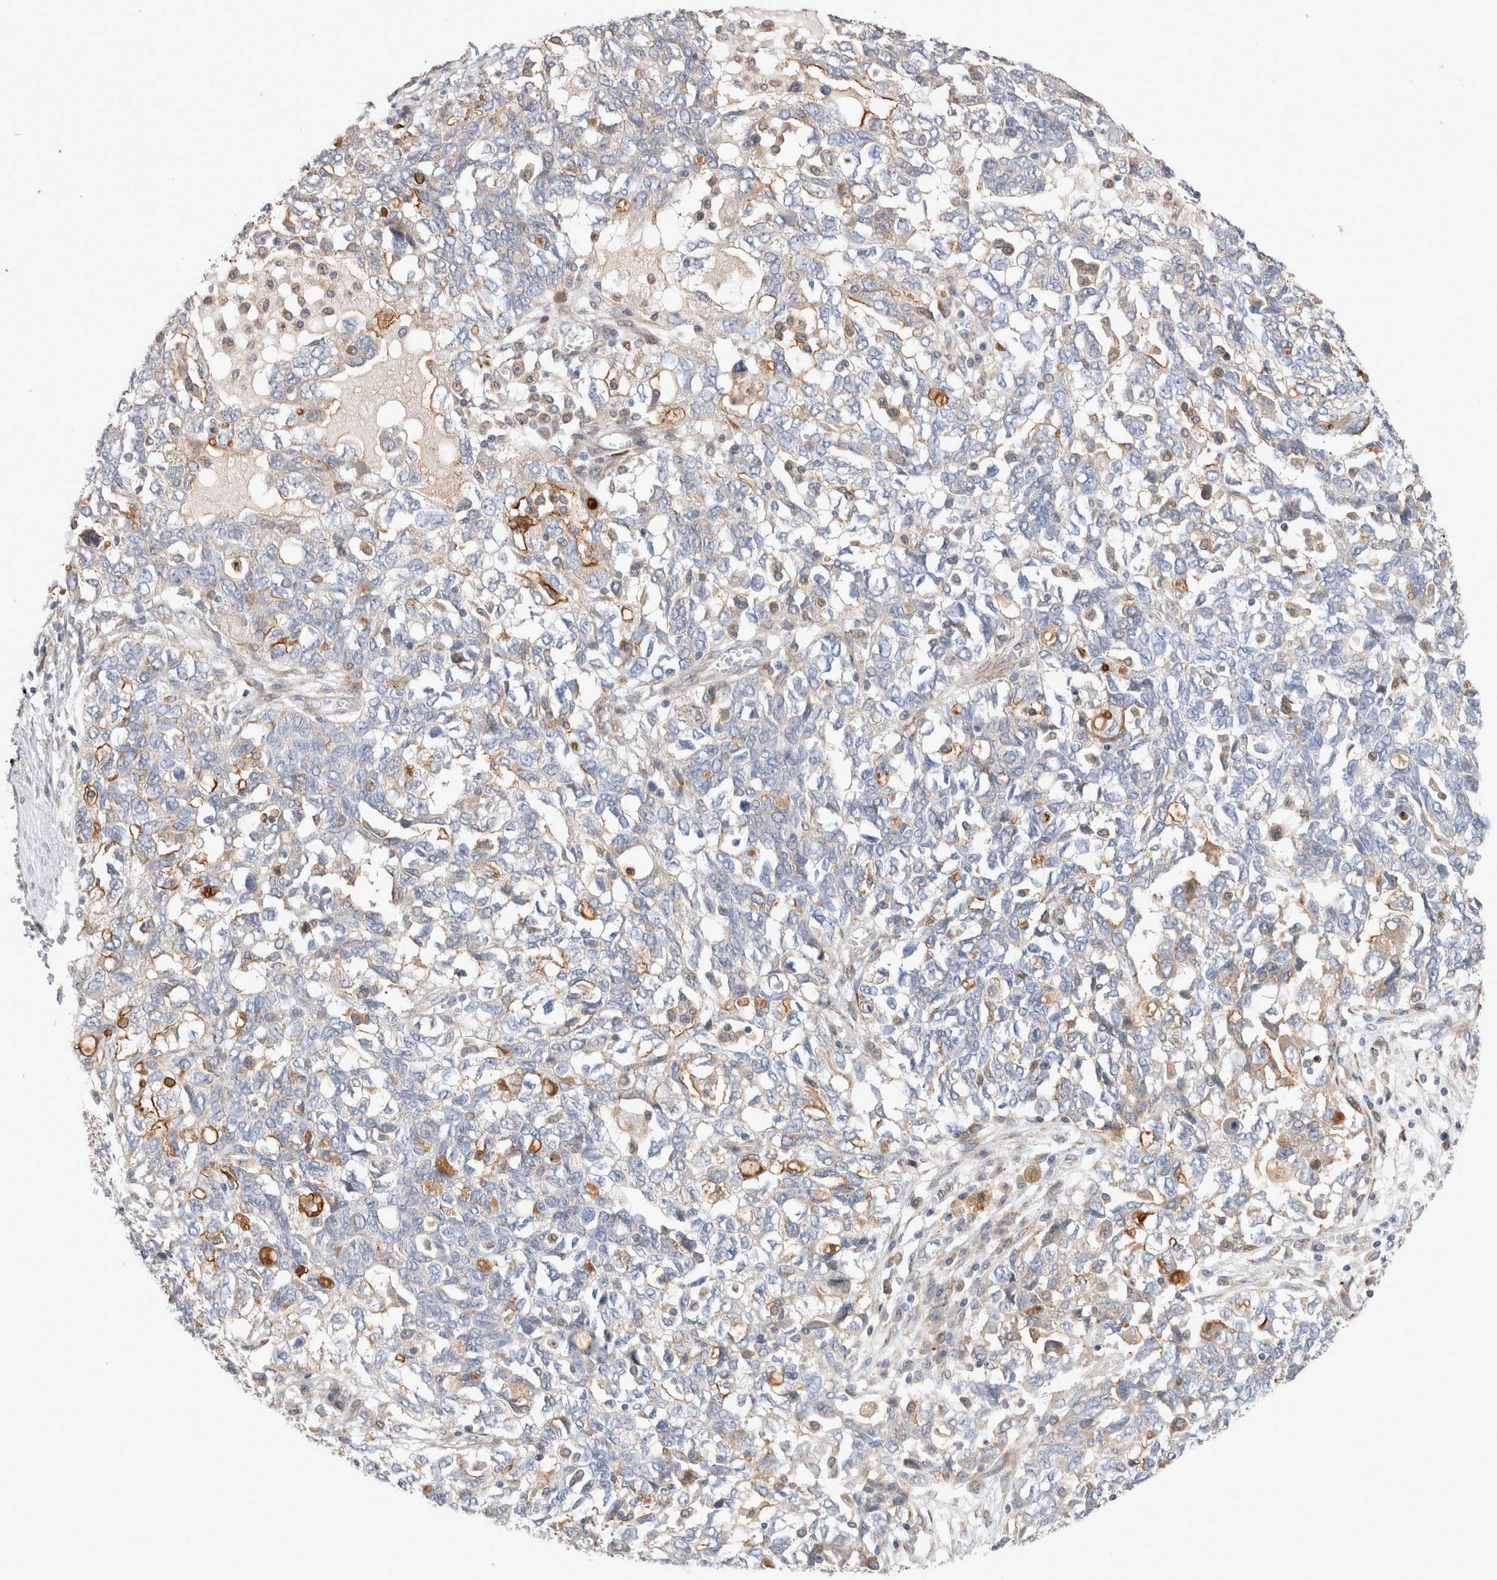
{"staining": {"intensity": "moderate", "quantity": "<25%", "location": "cytoplasmic/membranous"}, "tissue": "ovarian cancer", "cell_type": "Tumor cells", "image_type": "cancer", "snomed": [{"axis": "morphology", "description": "Carcinoma, NOS"}, {"axis": "morphology", "description": "Cystadenocarcinoma, serous, NOS"}, {"axis": "topography", "description": "Ovary"}], "caption": "Protein analysis of ovarian cancer (serous cystadenocarcinoma) tissue displays moderate cytoplasmic/membranous expression in about <25% of tumor cells.", "gene": "TRMT9B", "patient": {"sex": "female", "age": 69}}